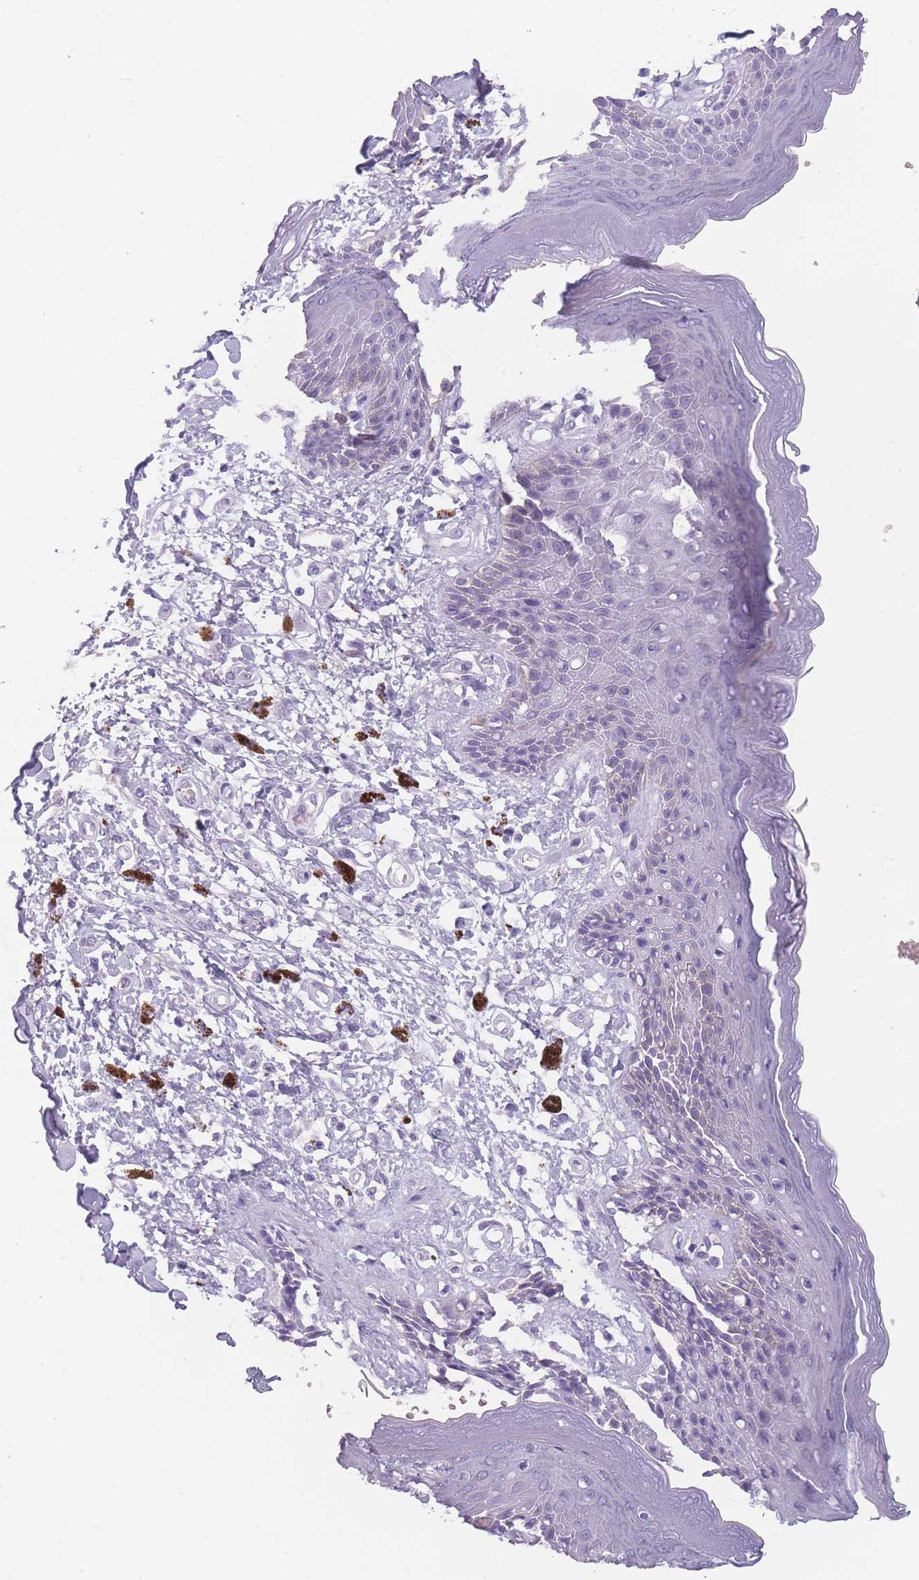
{"staining": {"intensity": "weak", "quantity": "<25%", "location": "cytoplasmic/membranous"}, "tissue": "skin", "cell_type": "Epidermal cells", "image_type": "normal", "snomed": [{"axis": "morphology", "description": "Normal tissue, NOS"}, {"axis": "topography", "description": "Anal"}], "caption": "Immunohistochemical staining of benign human skin demonstrates no significant expression in epidermal cells. The staining was performed using DAB to visualize the protein expression in brown, while the nuclei were stained in blue with hematoxylin (Magnification: 20x).", "gene": "CCNO", "patient": {"sex": "female", "age": 78}}